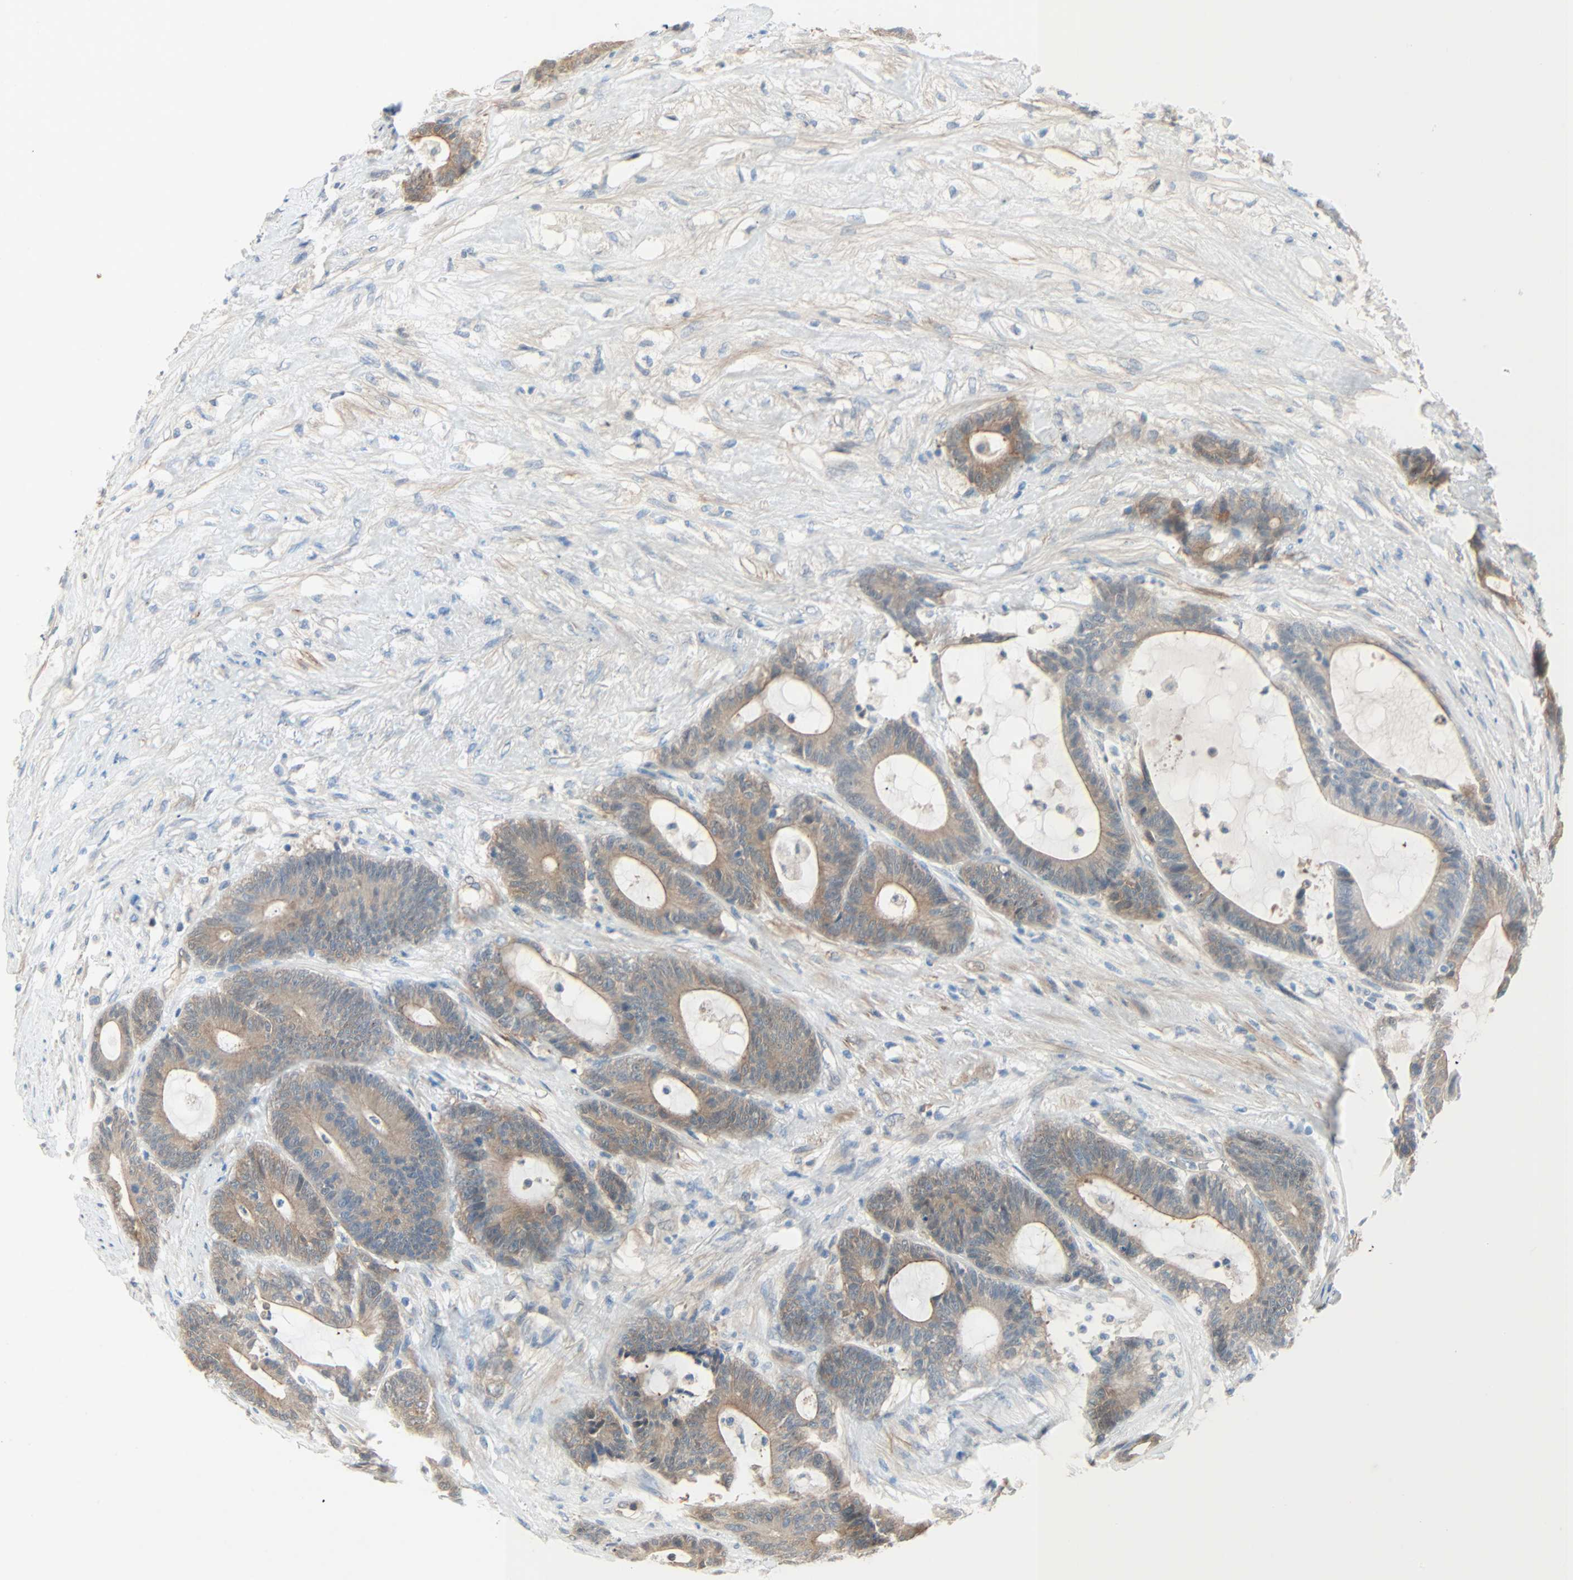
{"staining": {"intensity": "moderate", "quantity": ">75%", "location": "cytoplasmic/membranous"}, "tissue": "colorectal cancer", "cell_type": "Tumor cells", "image_type": "cancer", "snomed": [{"axis": "morphology", "description": "Adenocarcinoma, NOS"}, {"axis": "topography", "description": "Colon"}], "caption": "Adenocarcinoma (colorectal) stained with a protein marker exhibits moderate staining in tumor cells.", "gene": "TNFRSF12A", "patient": {"sex": "female", "age": 84}}